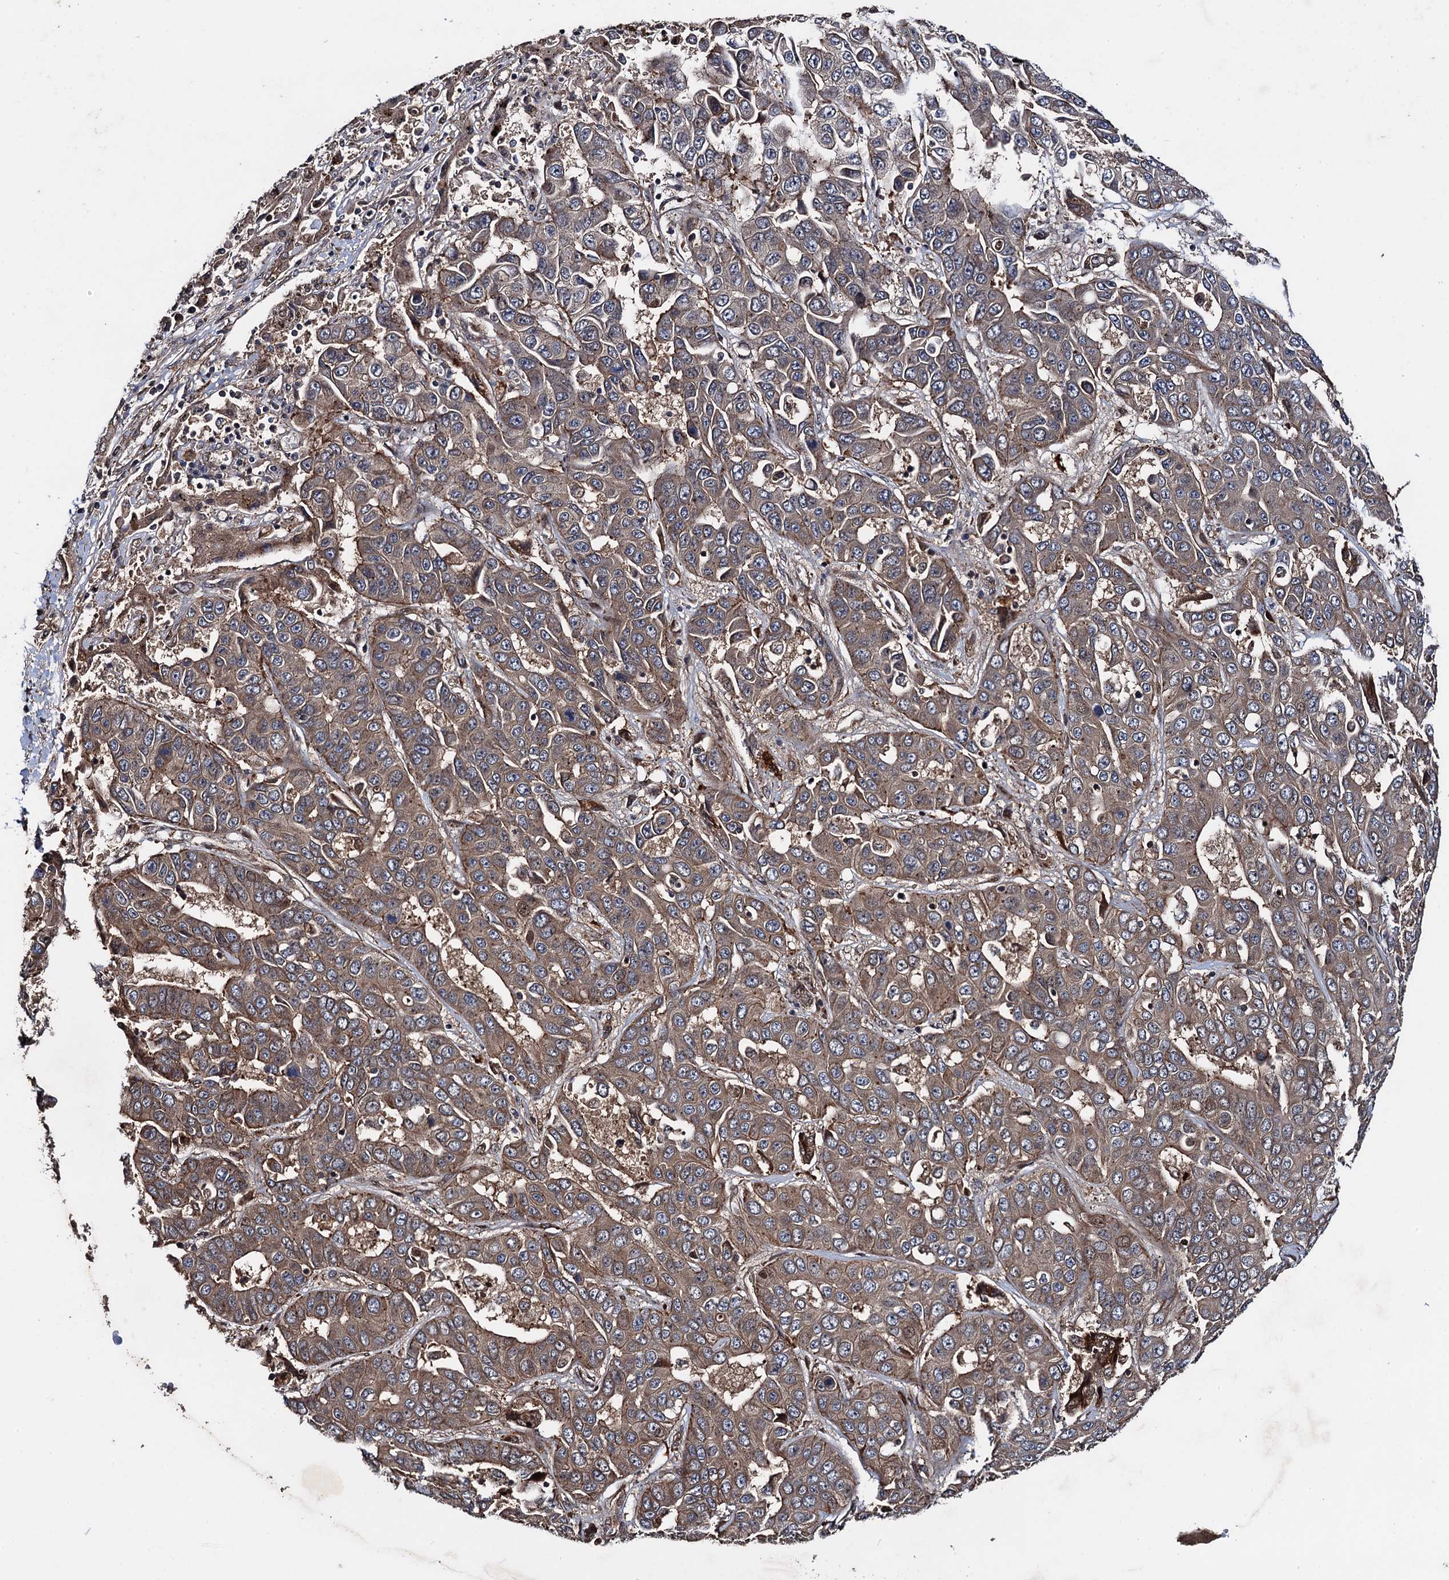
{"staining": {"intensity": "moderate", "quantity": ">75%", "location": "cytoplasmic/membranous"}, "tissue": "liver cancer", "cell_type": "Tumor cells", "image_type": "cancer", "snomed": [{"axis": "morphology", "description": "Cholangiocarcinoma"}, {"axis": "topography", "description": "Liver"}], "caption": "Moderate cytoplasmic/membranous staining is identified in about >75% of tumor cells in liver cancer.", "gene": "RHOBTB1", "patient": {"sex": "female", "age": 52}}